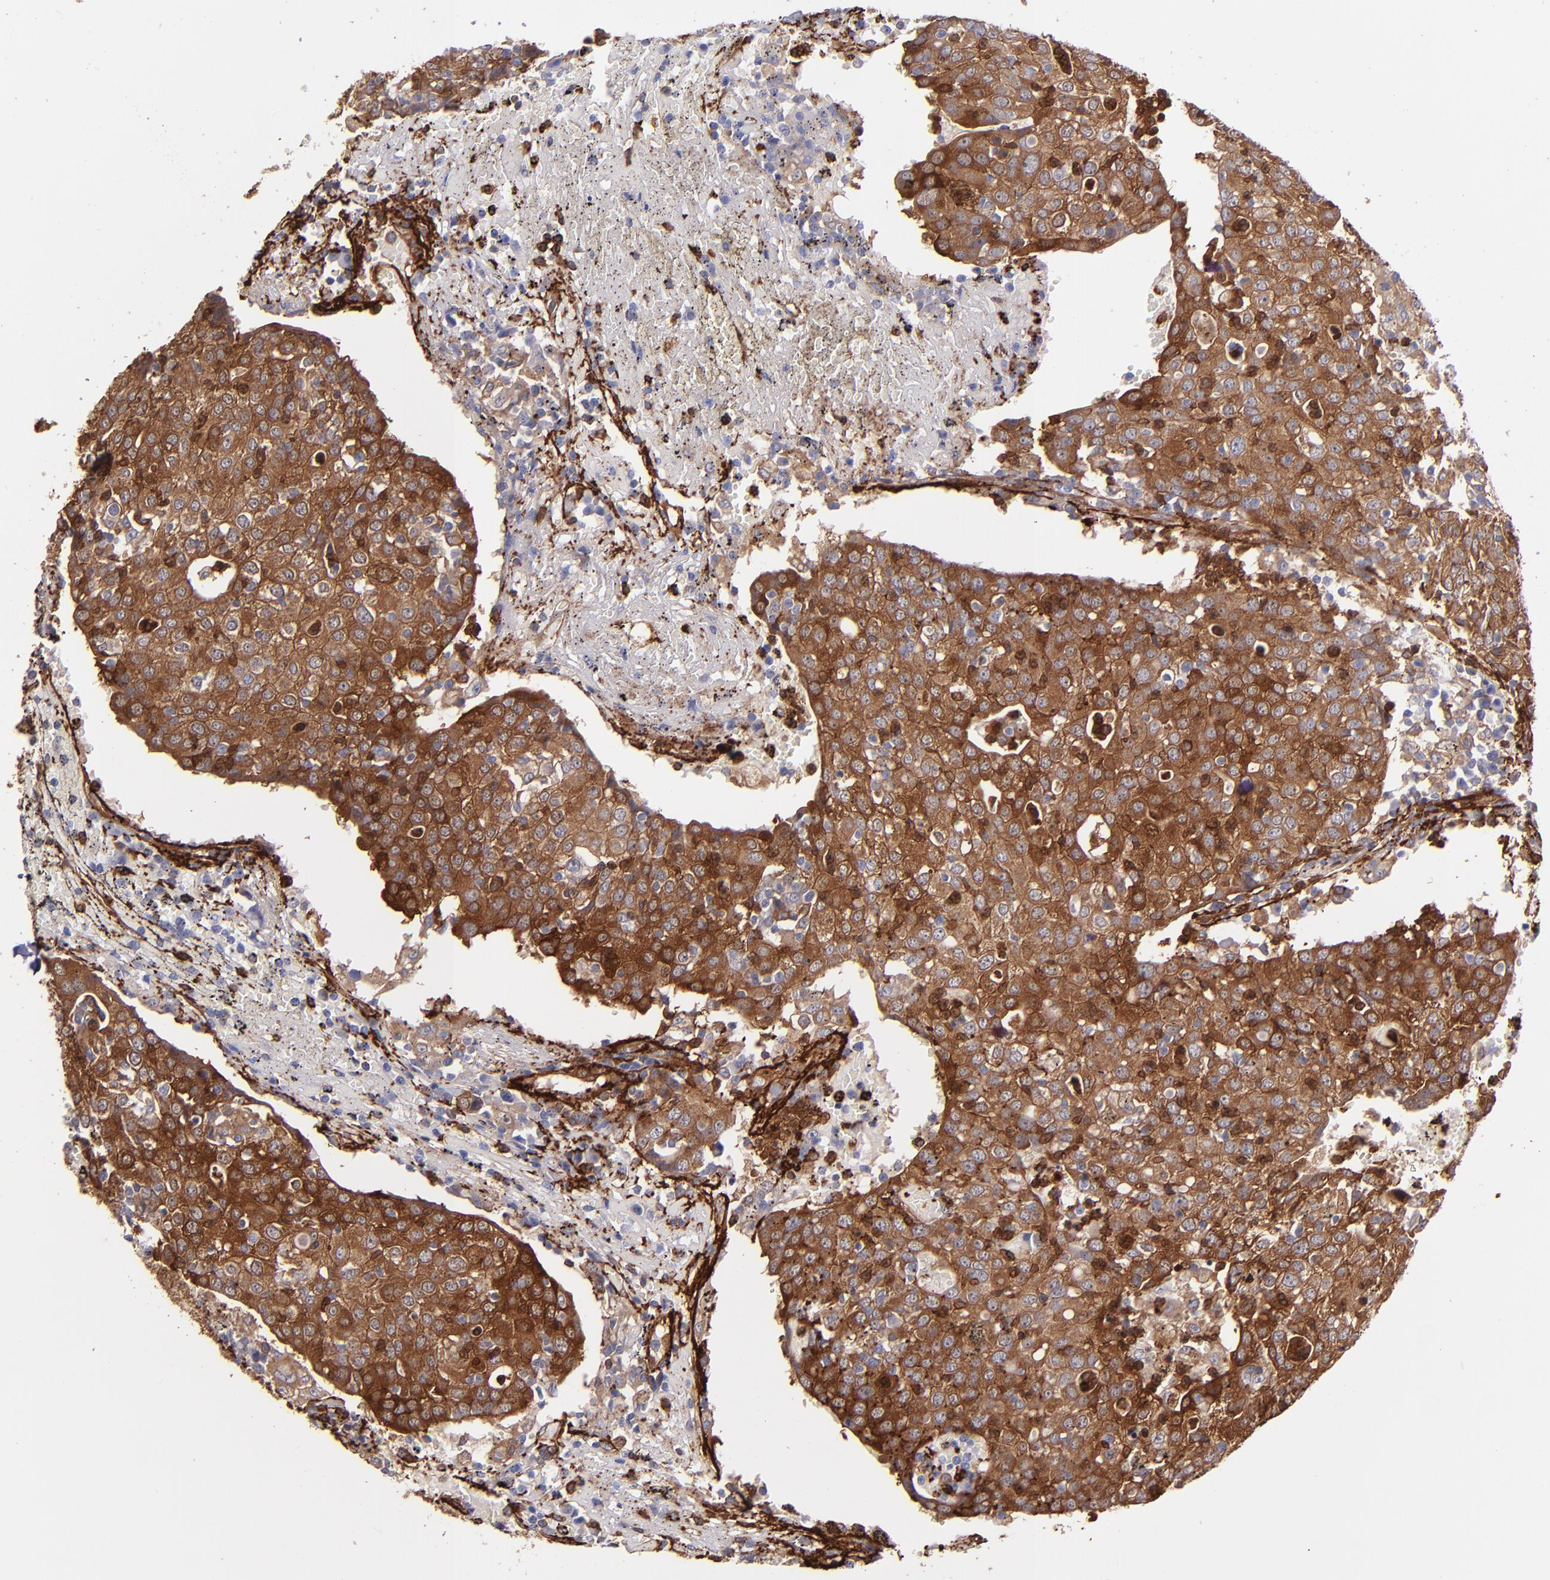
{"staining": {"intensity": "strong", "quantity": ">75%", "location": "cytoplasmic/membranous"}, "tissue": "head and neck cancer", "cell_type": "Tumor cells", "image_type": "cancer", "snomed": [{"axis": "morphology", "description": "Adenocarcinoma, NOS"}, {"axis": "topography", "description": "Salivary gland"}, {"axis": "topography", "description": "Head-Neck"}], "caption": "Adenocarcinoma (head and neck) stained with a protein marker shows strong staining in tumor cells.", "gene": "VCL", "patient": {"sex": "female", "age": 65}}